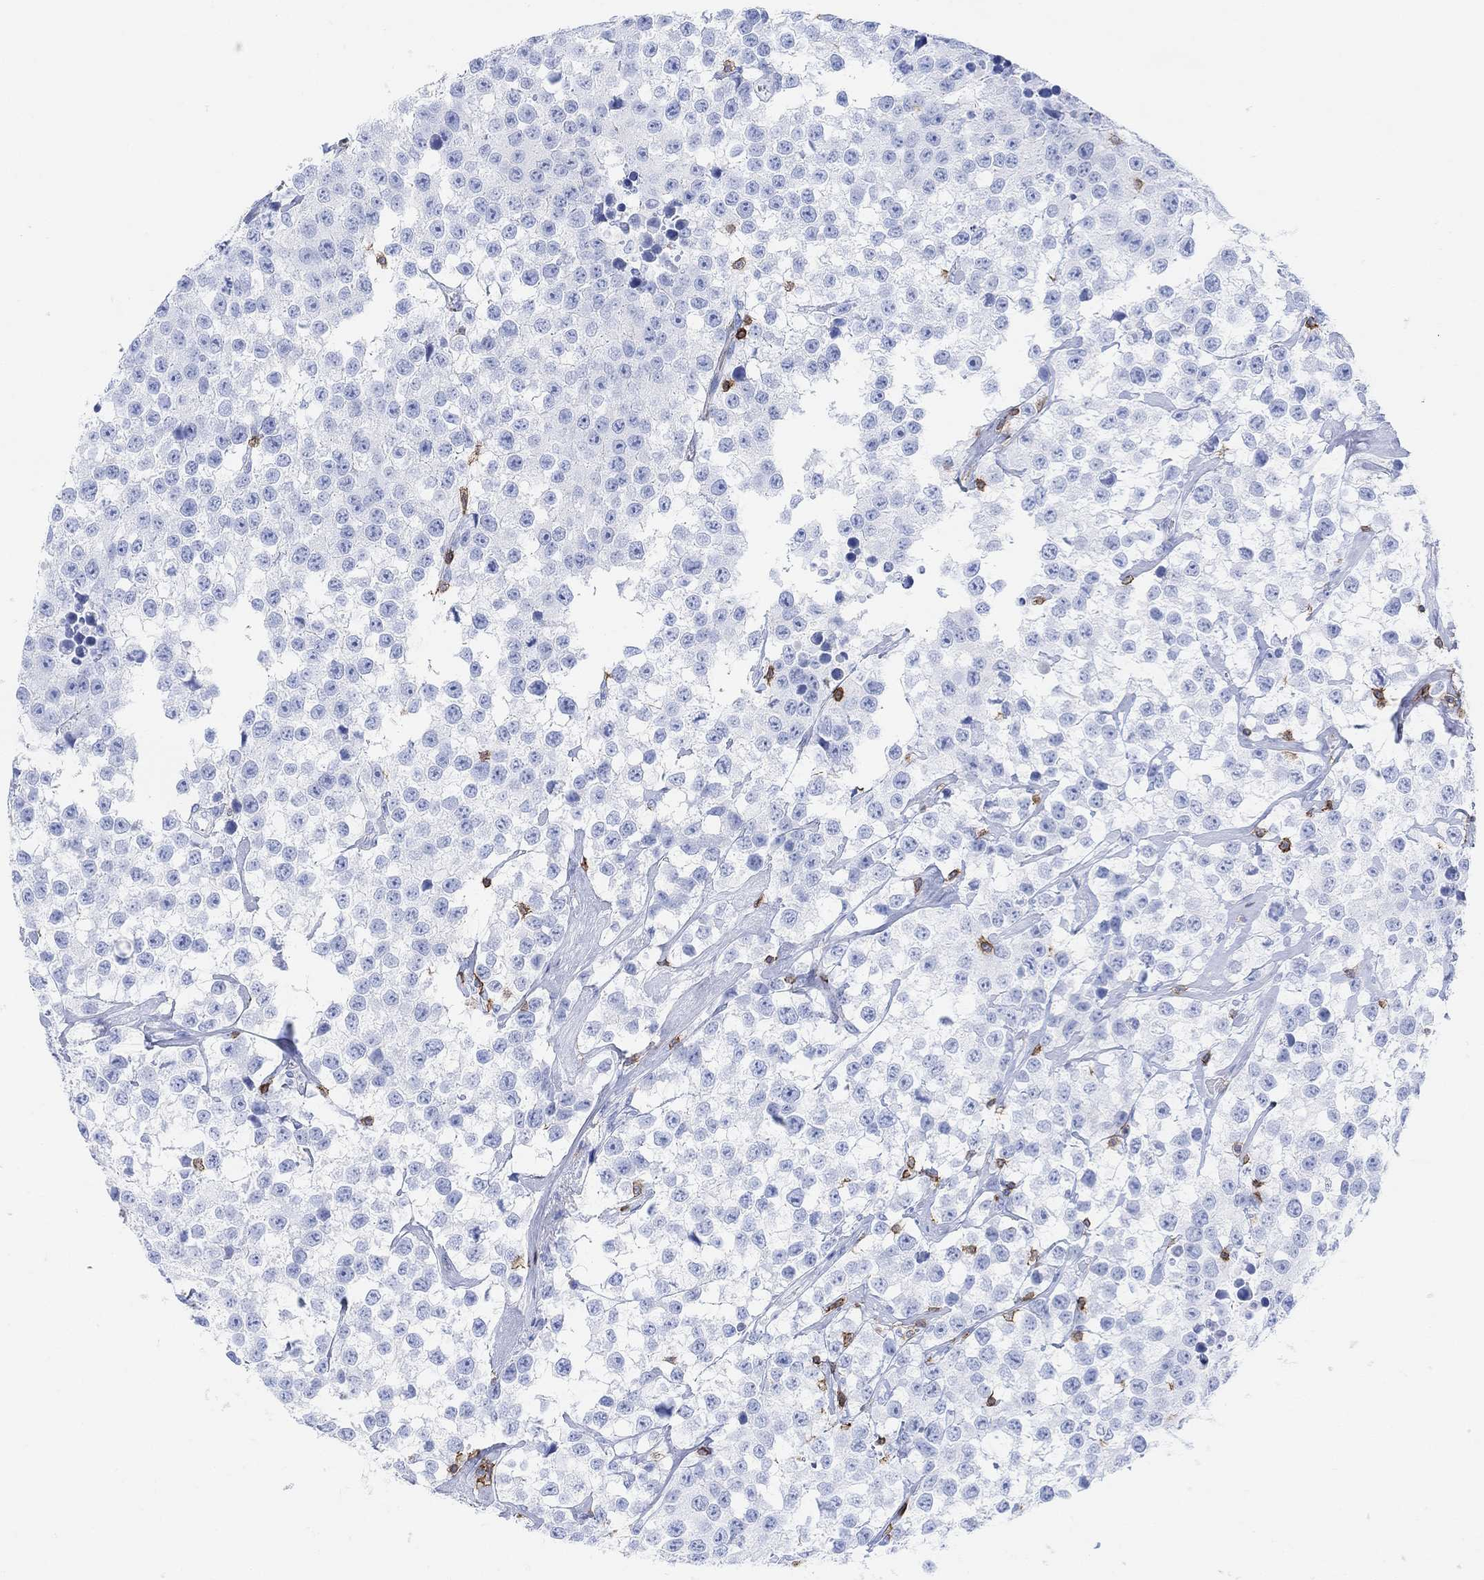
{"staining": {"intensity": "negative", "quantity": "none", "location": "none"}, "tissue": "testis cancer", "cell_type": "Tumor cells", "image_type": "cancer", "snomed": [{"axis": "morphology", "description": "Seminoma, NOS"}, {"axis": "topography", "description": "Testis"}], "caption": "This is an immunohistochemistry image of human testis cancer (seminoma). There is no expression in tumor cells.", "gene": "GPR65", "patient": {"sex": "male", "age": 59}}